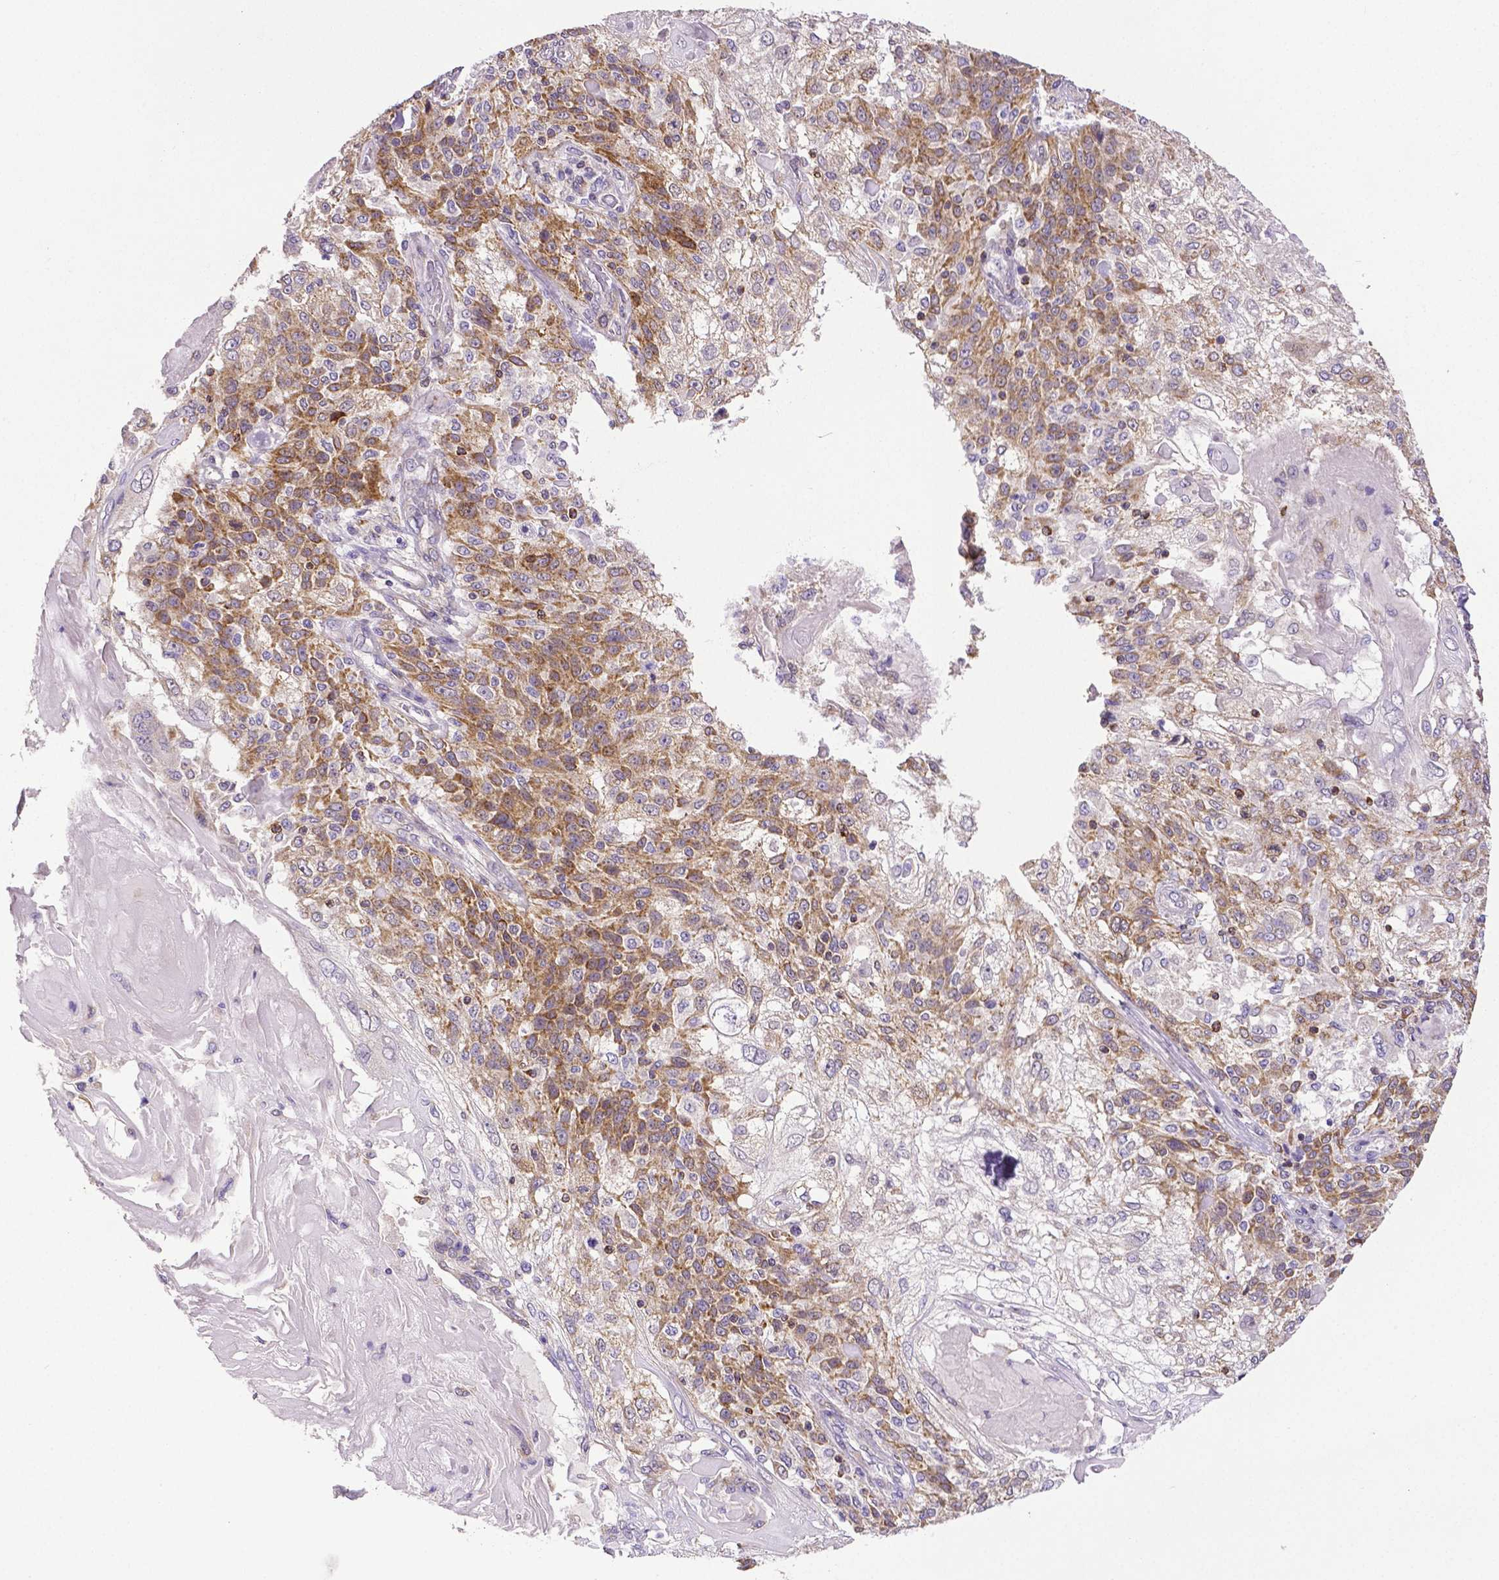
{"staining": {"intensity": "moderate", "quantity": "25%-75%", "location": "cytoplasmic/membranous"}, "tissue": "skin cancer", "cell_type": "Tumor cells", "image_type": "cancer", "snomed": [{"axis": "morphology", "description": "Normal tissue, NOS"}, {"axis": "morphology", "description": "Squamous cell carcinoma, NOS"}, {"axis": "topography", "description": "Skin"}], "caption": "Immunohistochemistry (DAB) staining of human skin cancer displays moderate cytoplasmic/membranous protein expression in about 25%-75% of tumor cells.", "gene": "MCL1", "patient": {"sex": "female", "age": 83}}